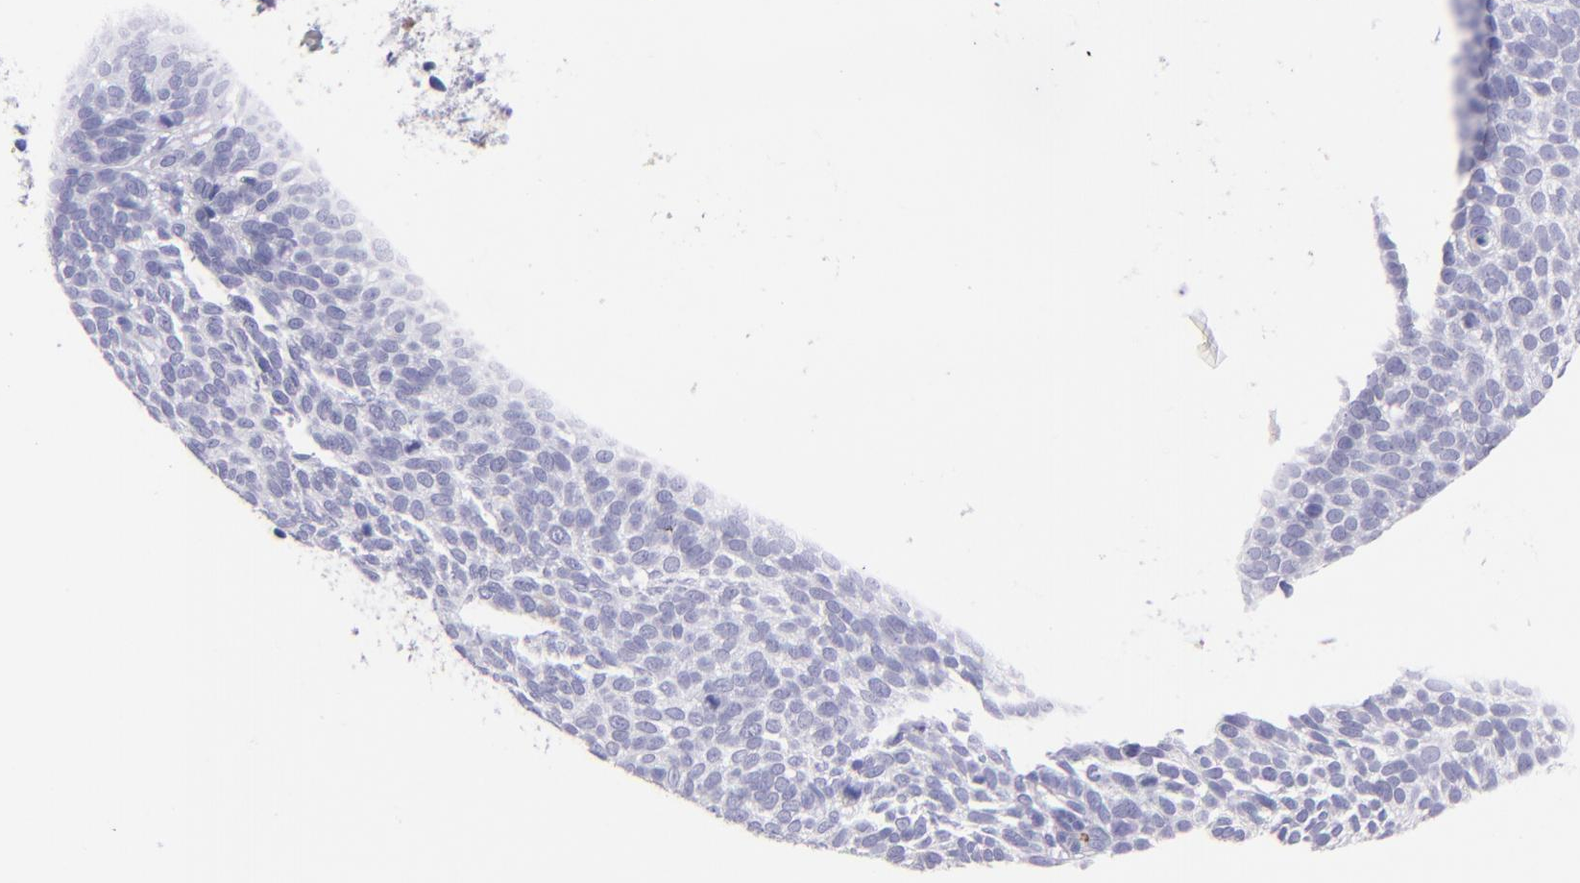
{"staining": {"intensity": "negative", "quantity": "none", "location": "none"}, "tissue": "skin cancer", "cell_type": "Tumor cells", "image_type": "cancer", "snomed": [{"axis": "morphology", "description": "Basal cell carcinoma"}, {"axis": "topography", "description": "Skin"}], "caption": "There is no significant positivity in tumor cells of skin cancer.", "gene": "GYPA", "patient": {"sex": "male", "age": 63}}